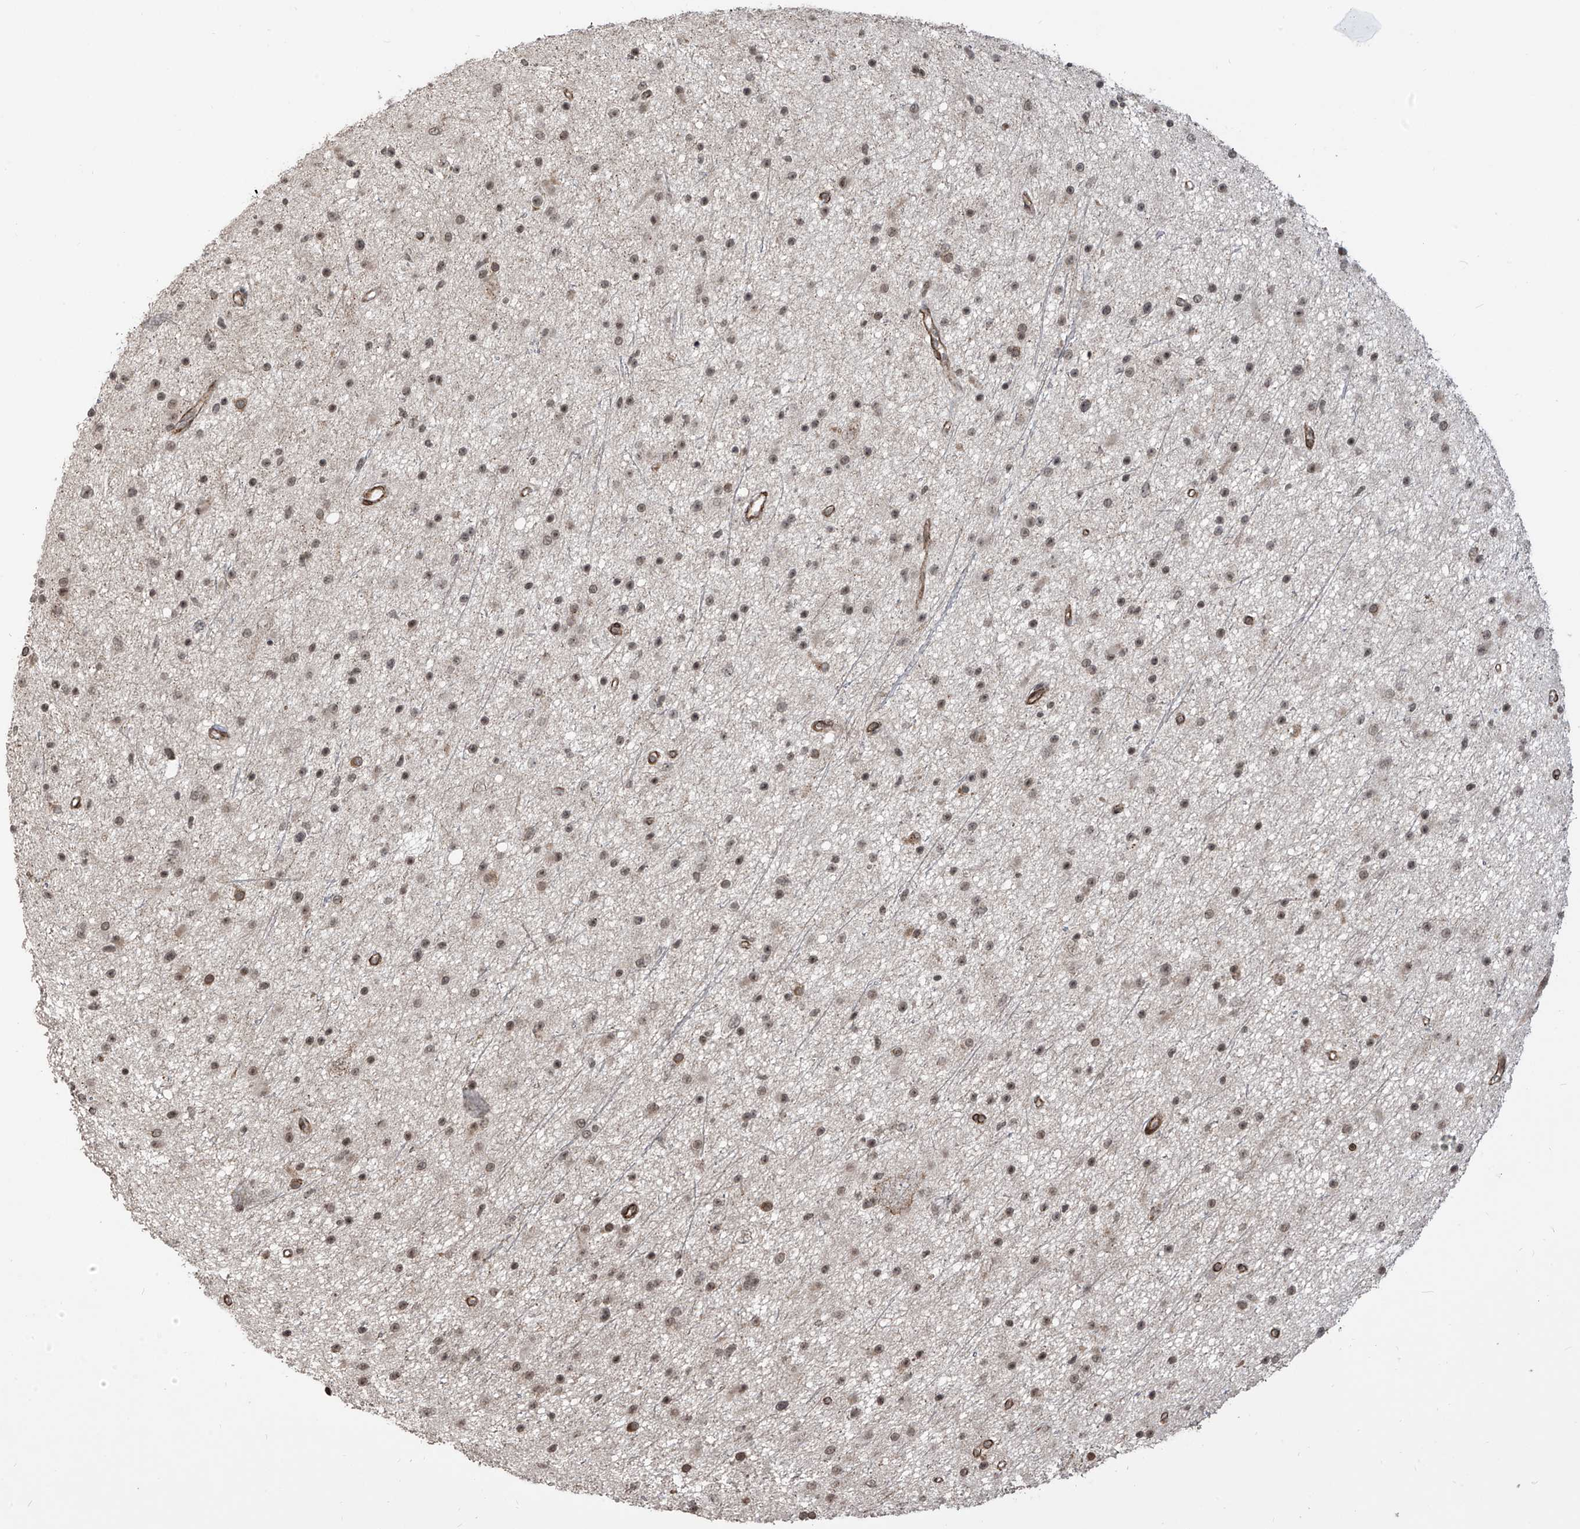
{"staining": {"intensity": "moderate", "quantity": ">75%", "location": "nuclear"}, "tissue": "glioma", "cell_type": "Tumor cells", "image_type": "cancer", "snomed": [{"axis": "morphology", "description": "Glioma, malignant, Low grade"}, {"axis": "topography", "description": "Cerebral cortex"}], "caption": "Immunohistochemistry histopathology image of neoplastic tissue: low-grade glioma (malignant) stained using immunohistochemistry (IHC) reveals medium levels of moderate protein expression localized specifically in the nuclear of tumor cells, appearing as a nuclear brown color.", "gene": "METAP1D", "patient": {"sex": "female", "age": 39}}